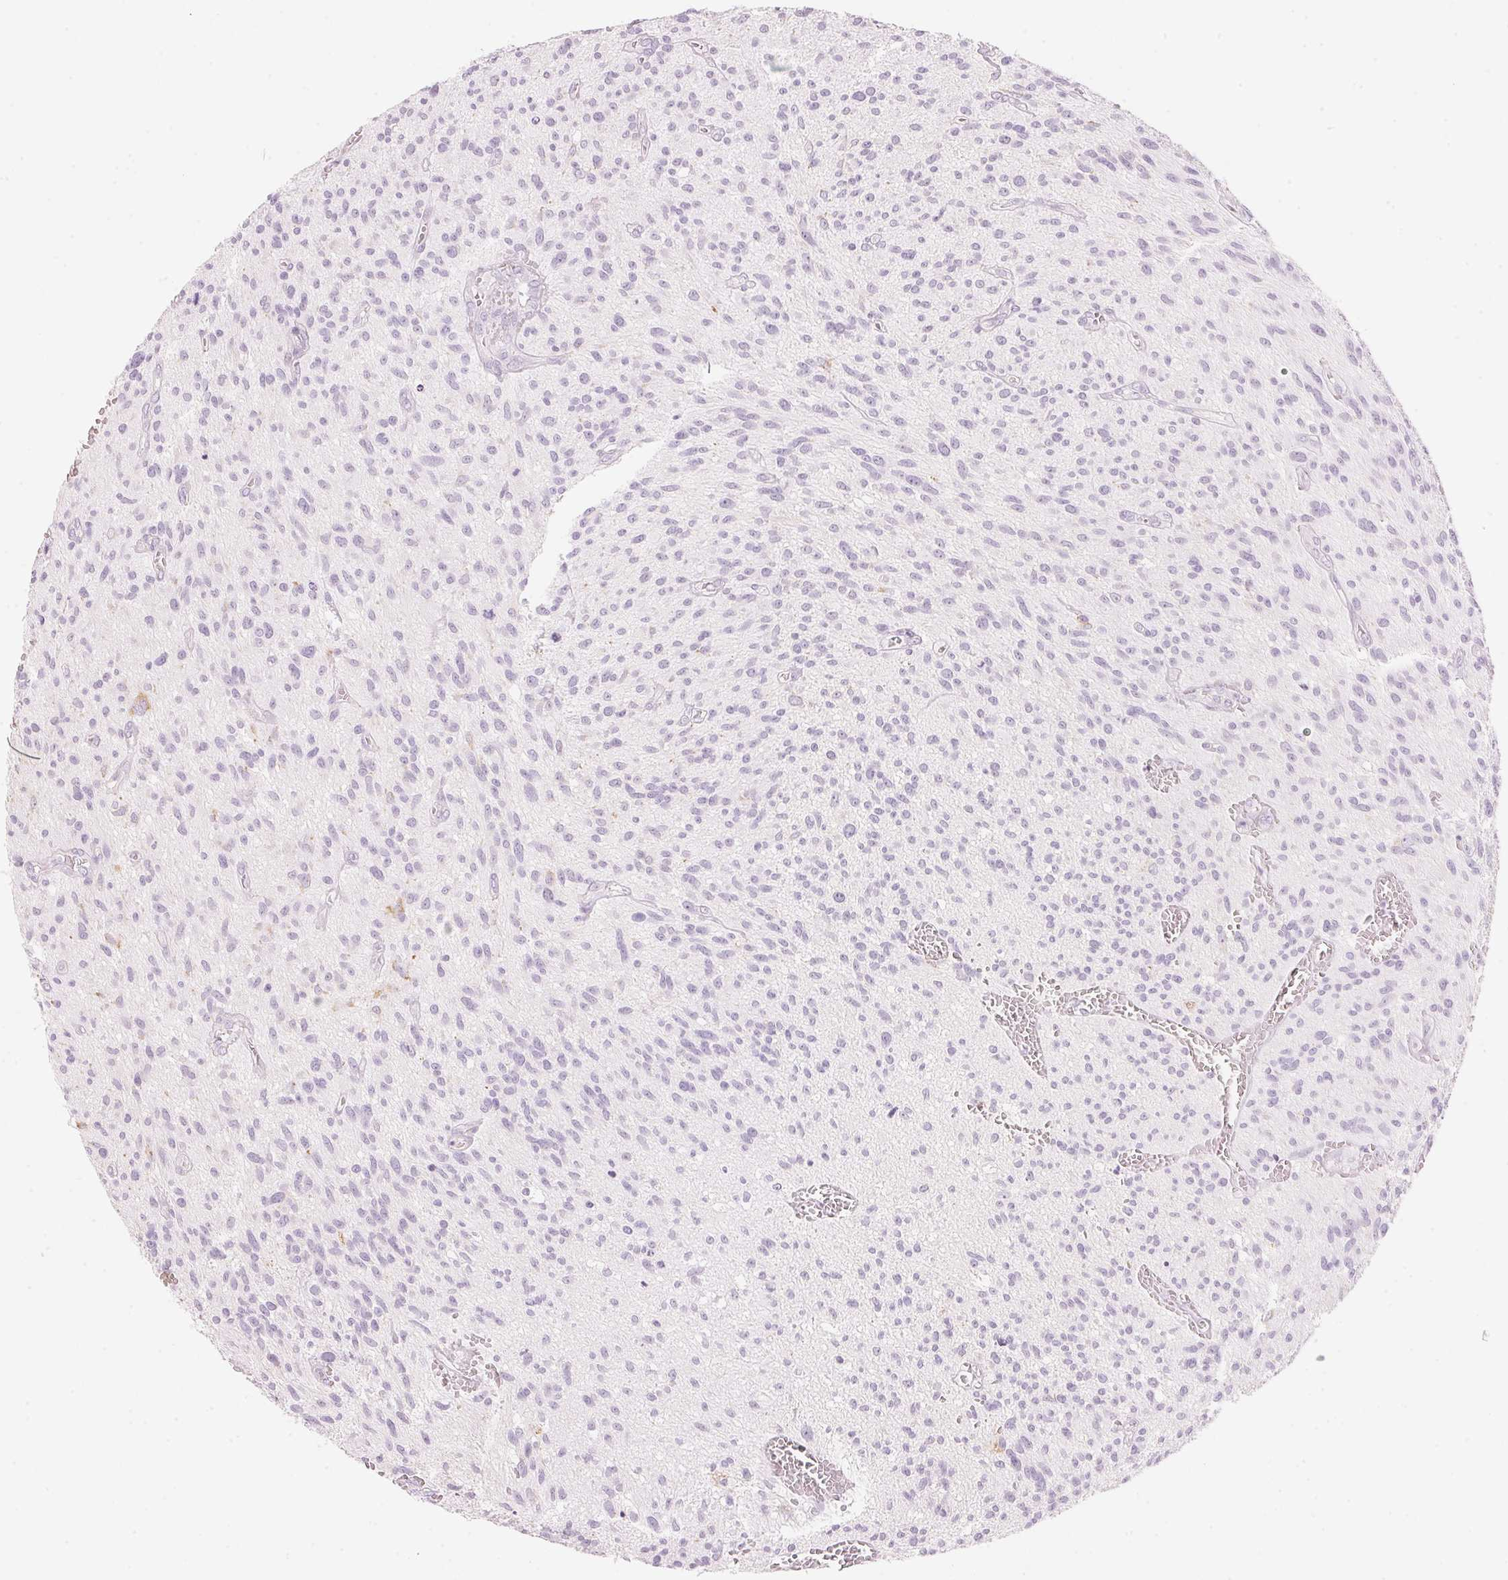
{"staining": {"intensity": "negative", "quantity": "none", "location": "none"}, "tissue": "glioma", "cell_type": "Tumor cells", "image_type": "cancer", "snomed": [{"axis": "morphology", "description": "Glioma, malignant, High grade"}, {"axis": "topography", "description": "Brain"}], "caption": "Human glioma stained for a protein using IHC shows no positivity in tumor cells.", "gene": "HOXB13", "patient": {"sex": "male", "age": 75}}